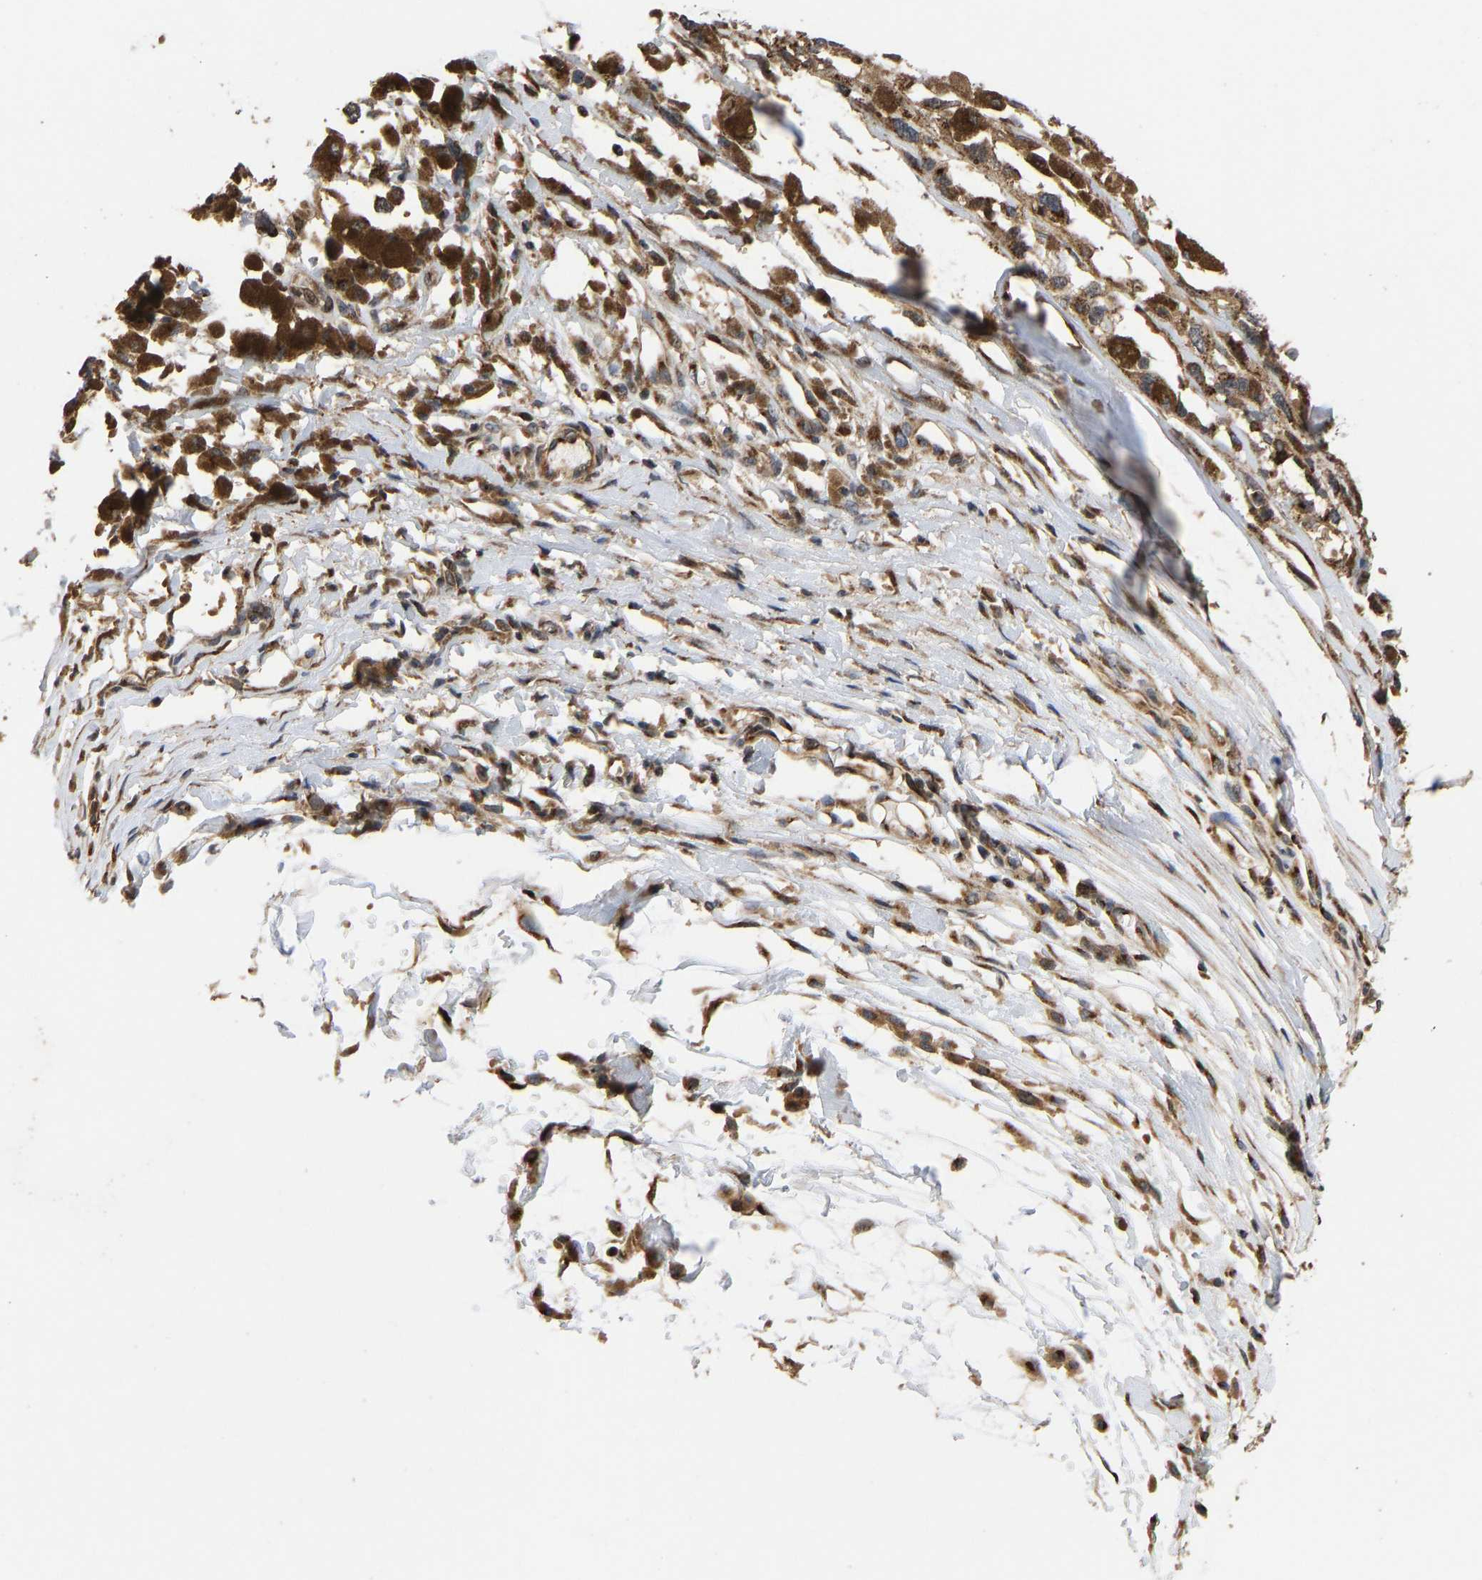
{"staining": {"intensity": "strong", "quantity": ">75%", "location": "cytoplasmic/membranous"}, "tissue": "melanoma", "cell_type": "Tumor cells", "image_type": "cancer", "snomed": [{"axis": "morphology", "description": "Malignant melanoma, Metastatic site"}, {"axis": "topography", "description": "Lymph node"}], "caption": "Melanoma tissue reveals strong cytoplasmic/membranous staining in about >75% of tumor cells Nuclei are stained in blue.", "gene": "YIPF4", "patient": {"sex": "male", "age": 59}}